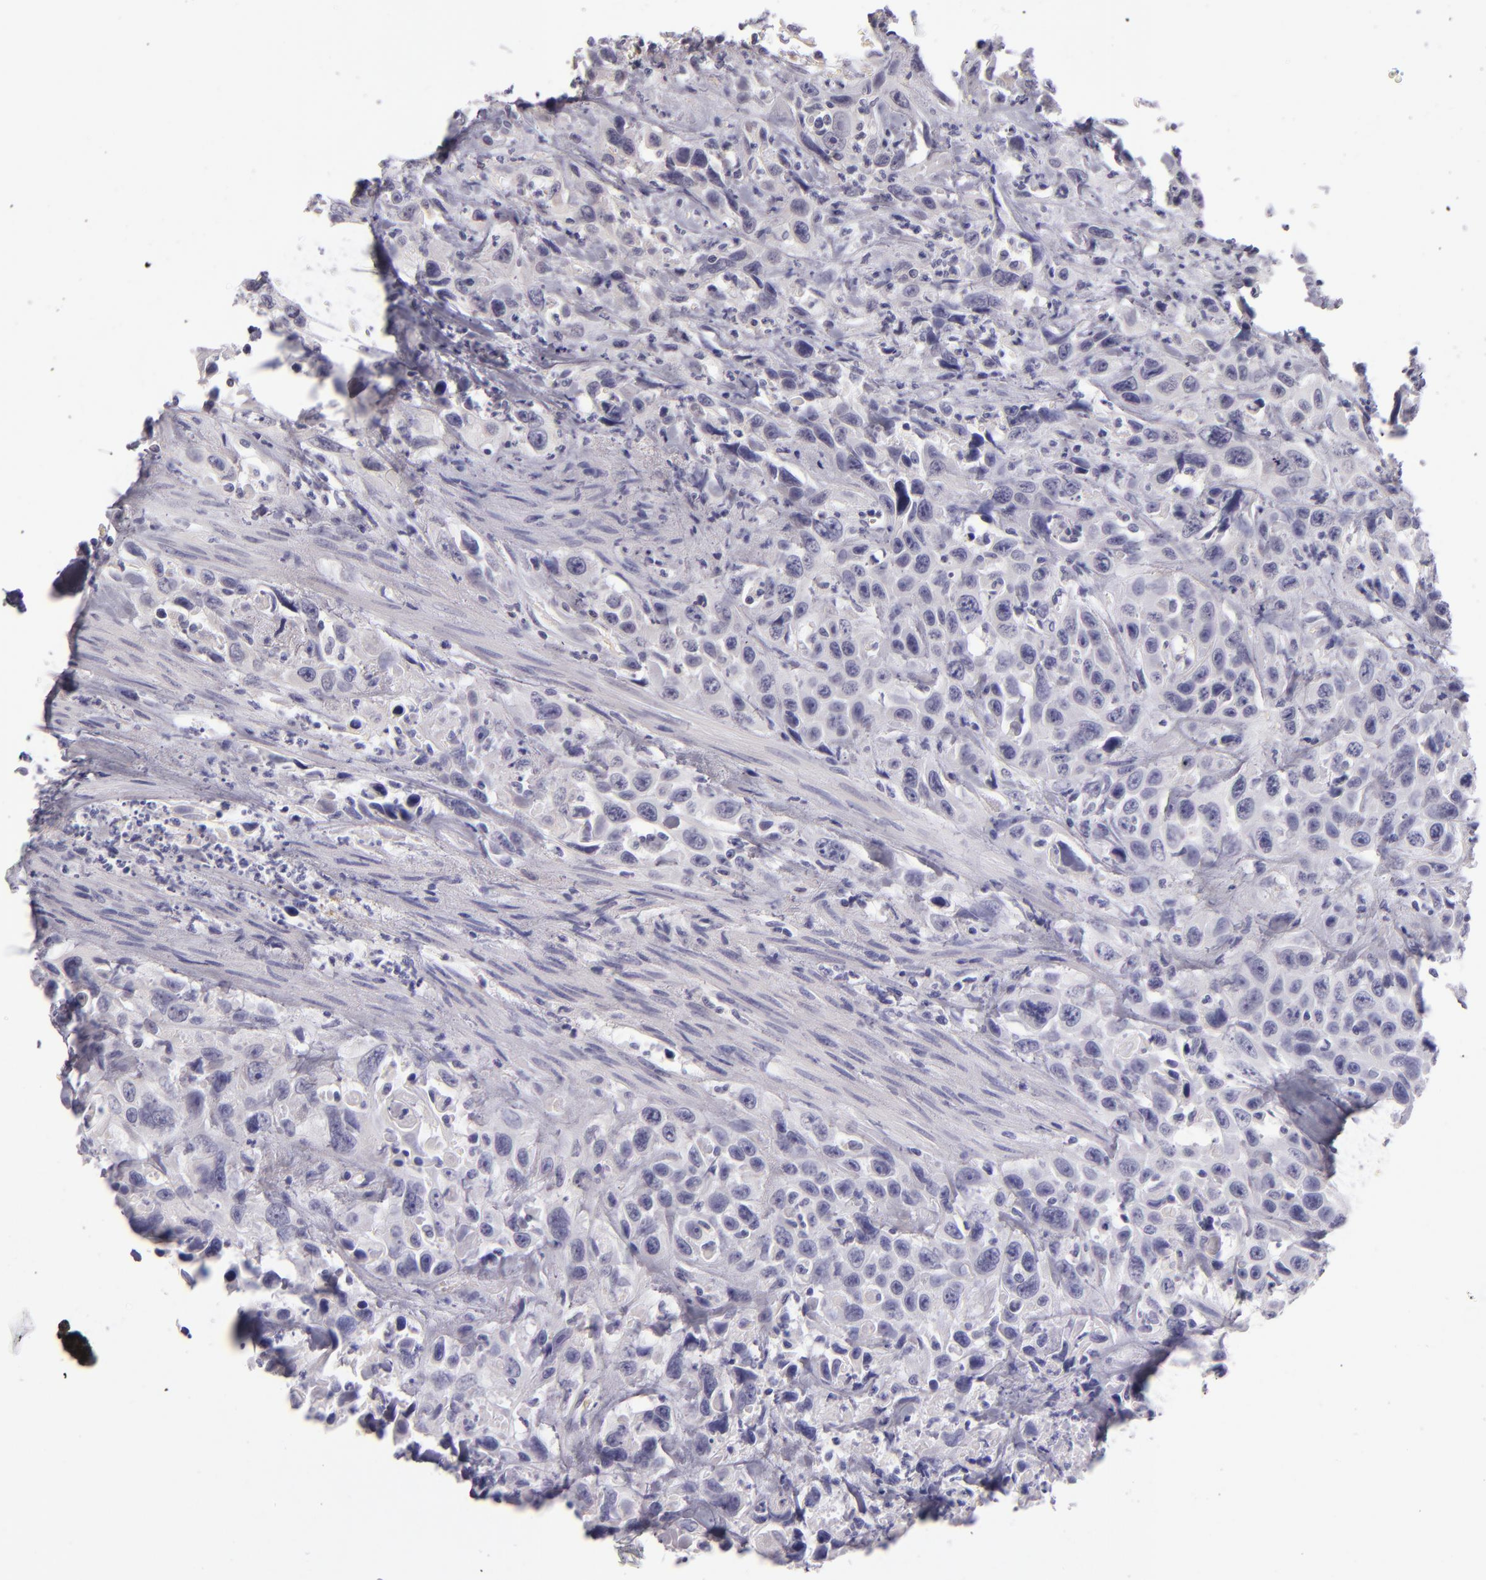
{"staining": {"intensity": "negative", "quantity": "none", "location": "none"}, "tissue": "urothelial cancer", "cell_type": "Tumor cells", "image_type": "cancer", "snomed": [{"axis": "morphology", "description": "Urothelial carcinoma, High grade"}, {"axis": "topography", "description": "Urinary bladder"}], "caption": "Protein analysis of urothelial cancer reveals no significant positivity in tumor cells.", "gene": "SNCB", "patient": {"sex": "female", "age": 84}}